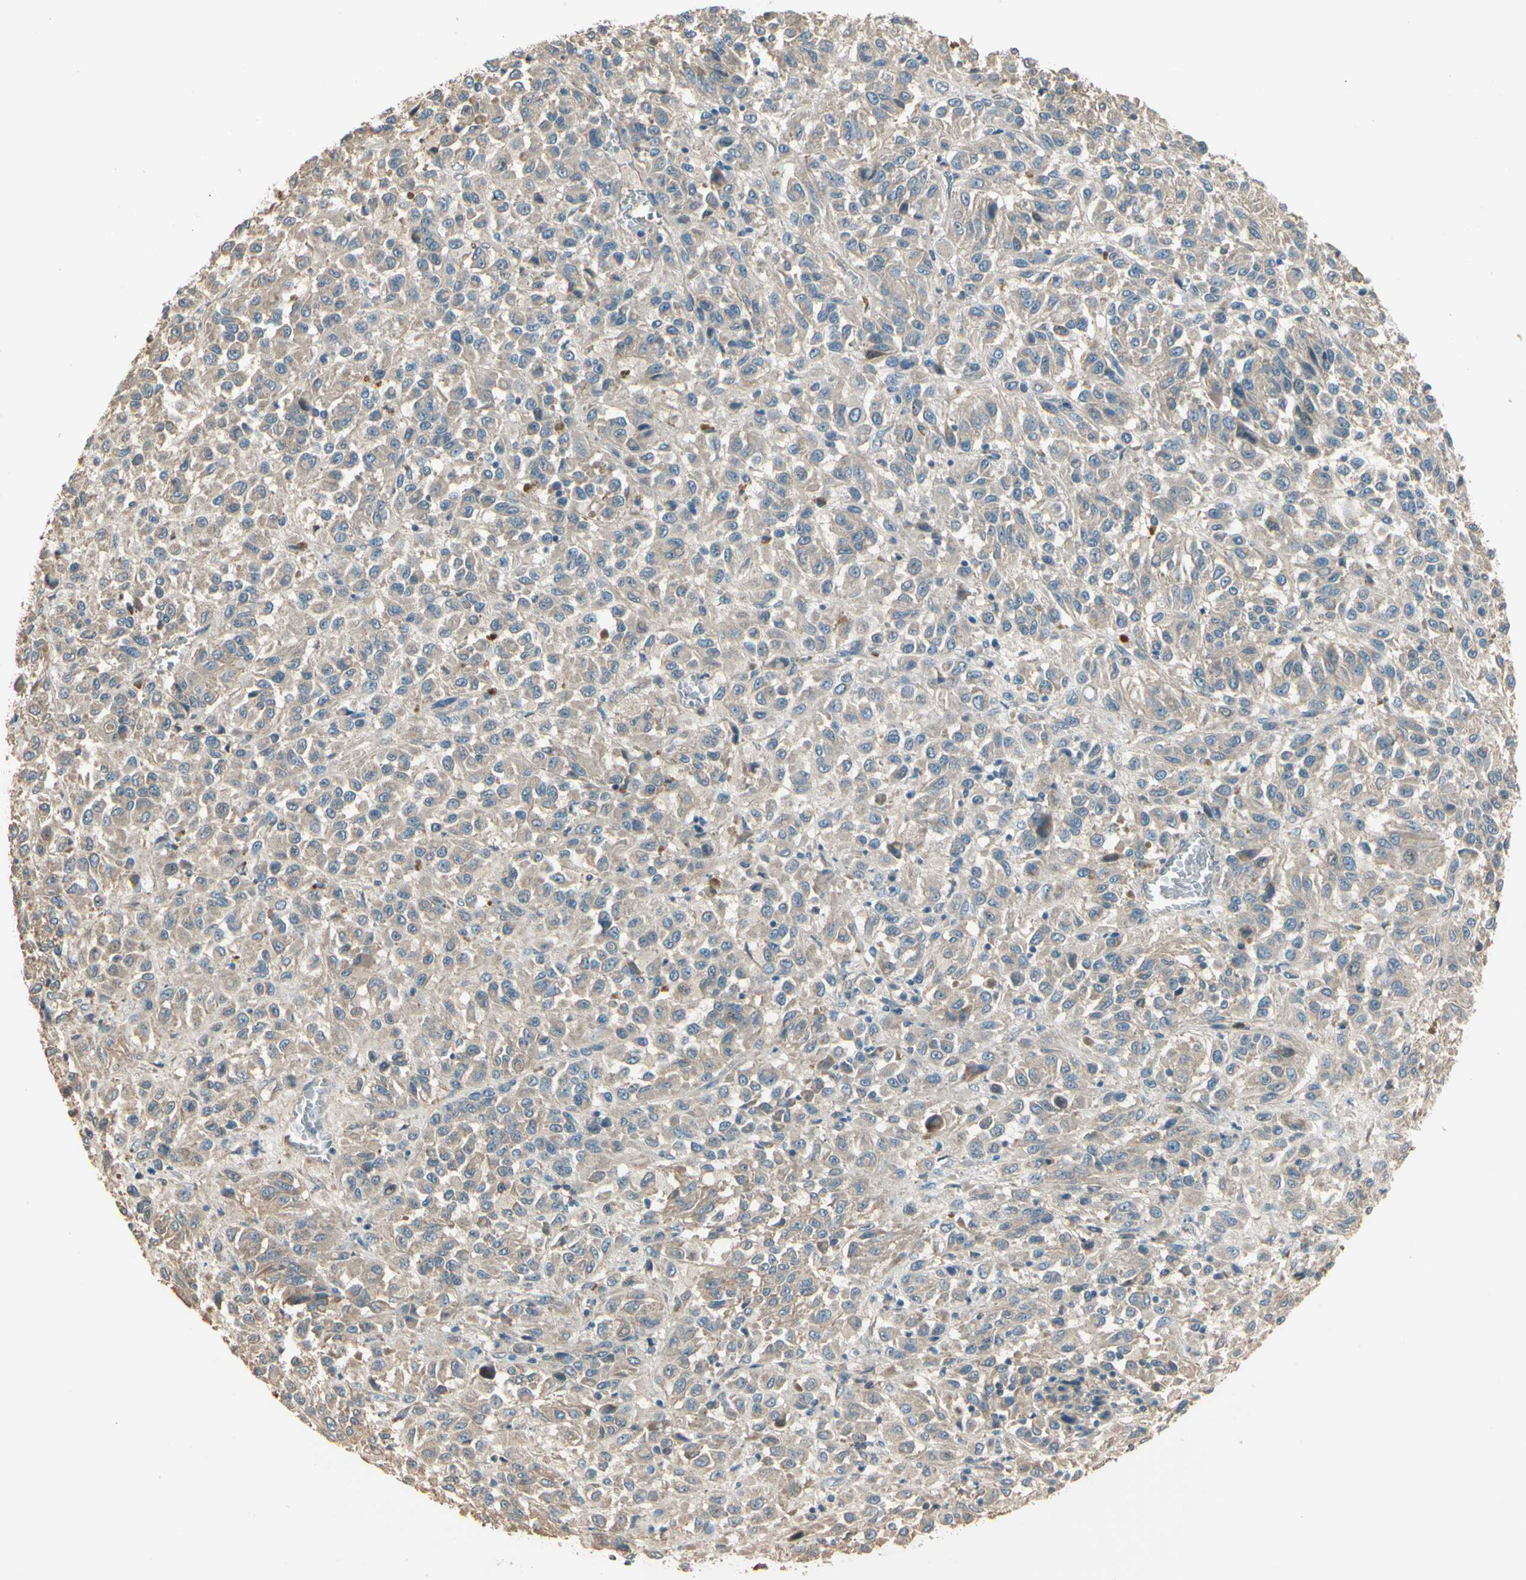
{"staining": {"intensity": "negative", "quantity": "none", "location": "none"}, "tissue": "melanoma", "cell_type": "Tumor cells", "image_type": "cancer", "snomed": [{"axis": "morphology", "description": "Malignant melanoma, Metastatic site"}, {"axis": "topography", "description": "Lung"}], "caption": "Malignant melanoma (metastatic site) was stained to show a protein in brown. There is no significant positivity in tumor cells.", "gene": "TNFRSF21", "patient": {"sex": "male", "age": 64}}